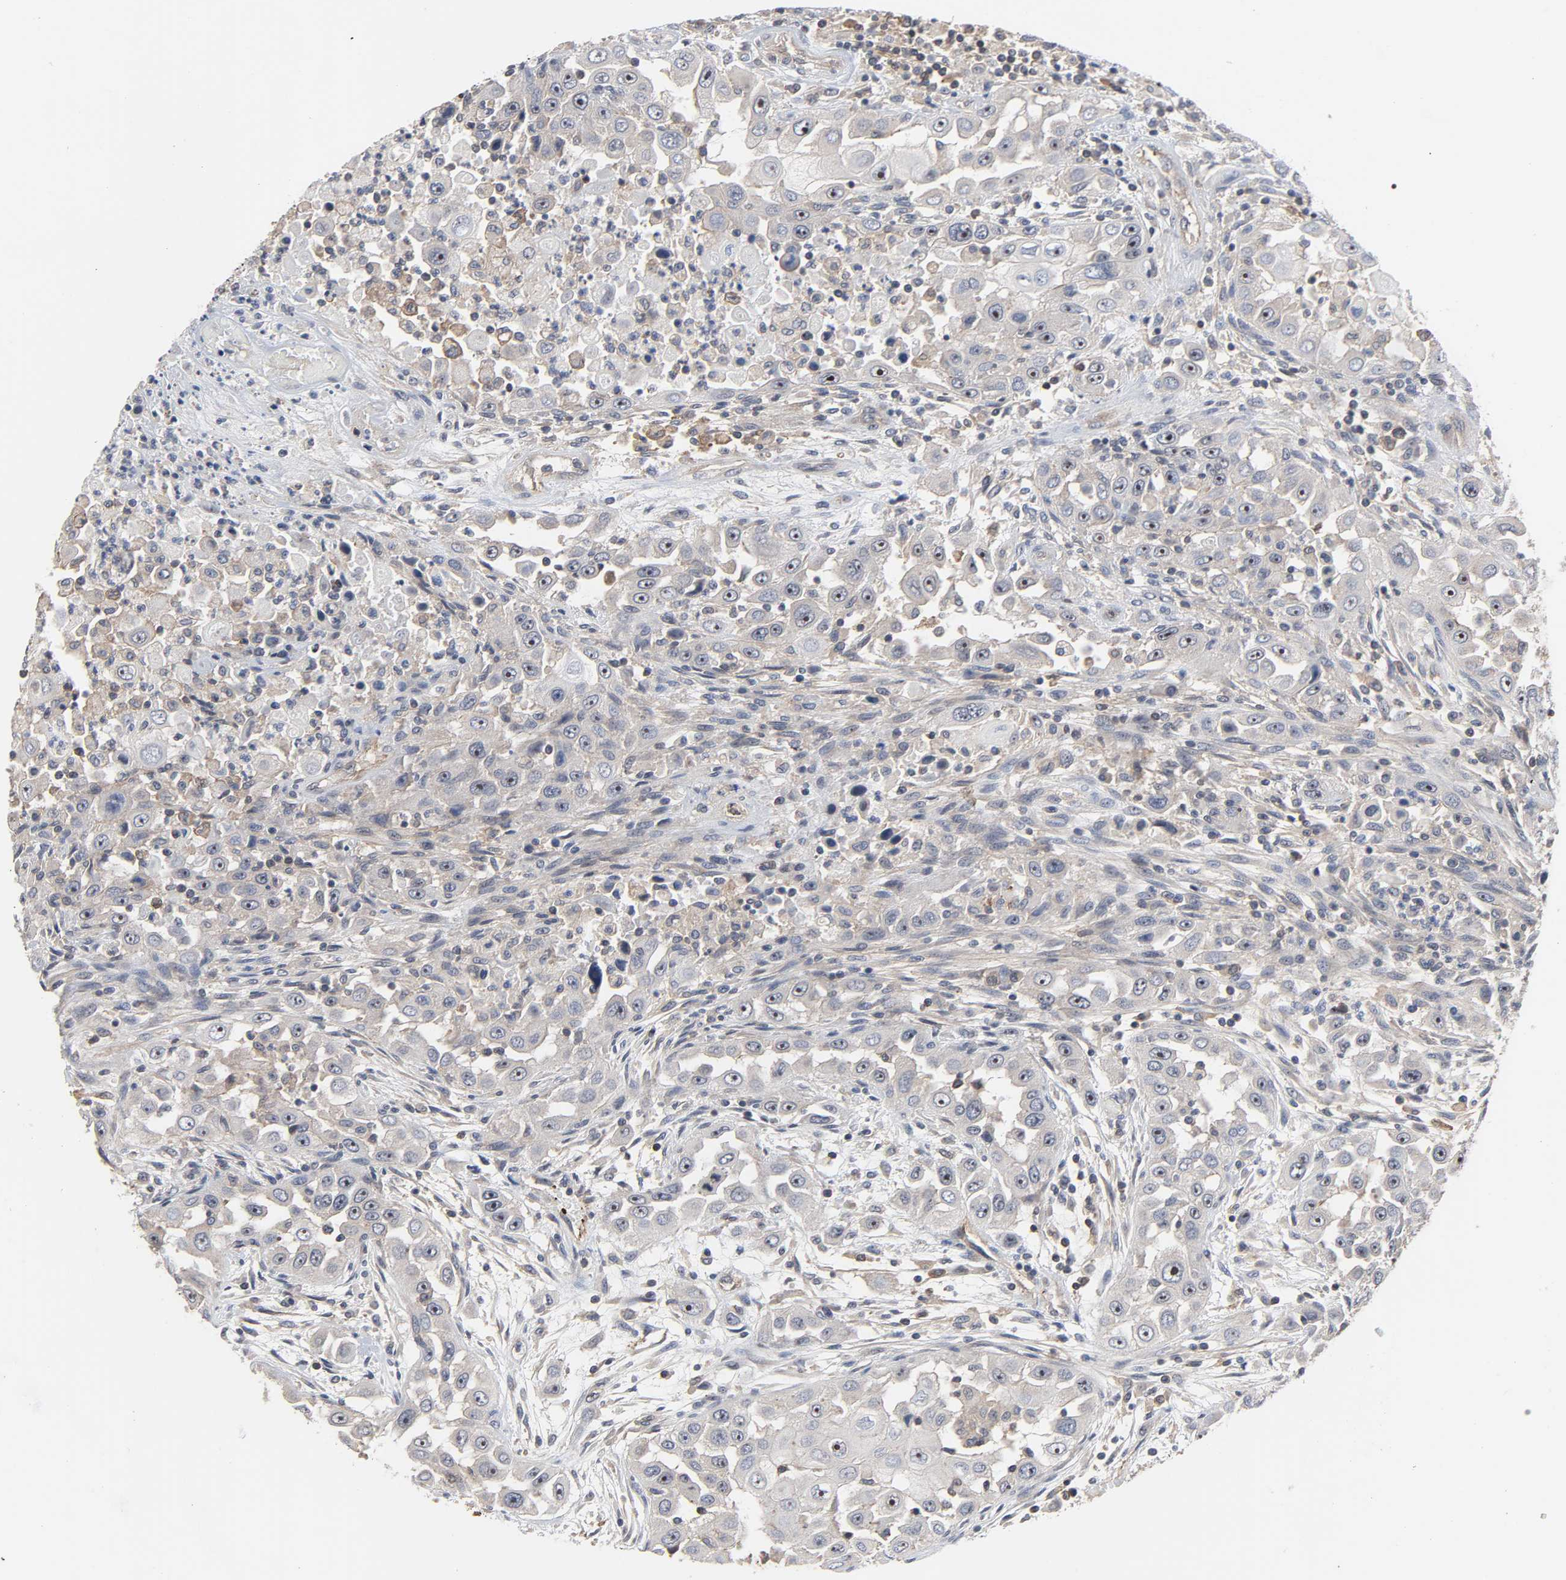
{"staining": {"intensity": "weak", "quantity": "25%-75%", "location": "cytoplasmic/membranous,nuclear"}, "tissue": "head and neck cancer", "cell_type": "Tumor cells", "image_type": "cancer", "snomed": [{"axis": "morphology", "description": "Carcinoma, NOS"}, {"axis": "topography", "description": "Head-Neck"}], "caption": "The micrograph shows staining of head and neck cancer (carcinoma), revealing weak cytoplasmic/membranous and nuclear protein staining (brown color) within tumor cells.", "gene": "DDX10", "patient": {"sex": "male", "age": 87}}